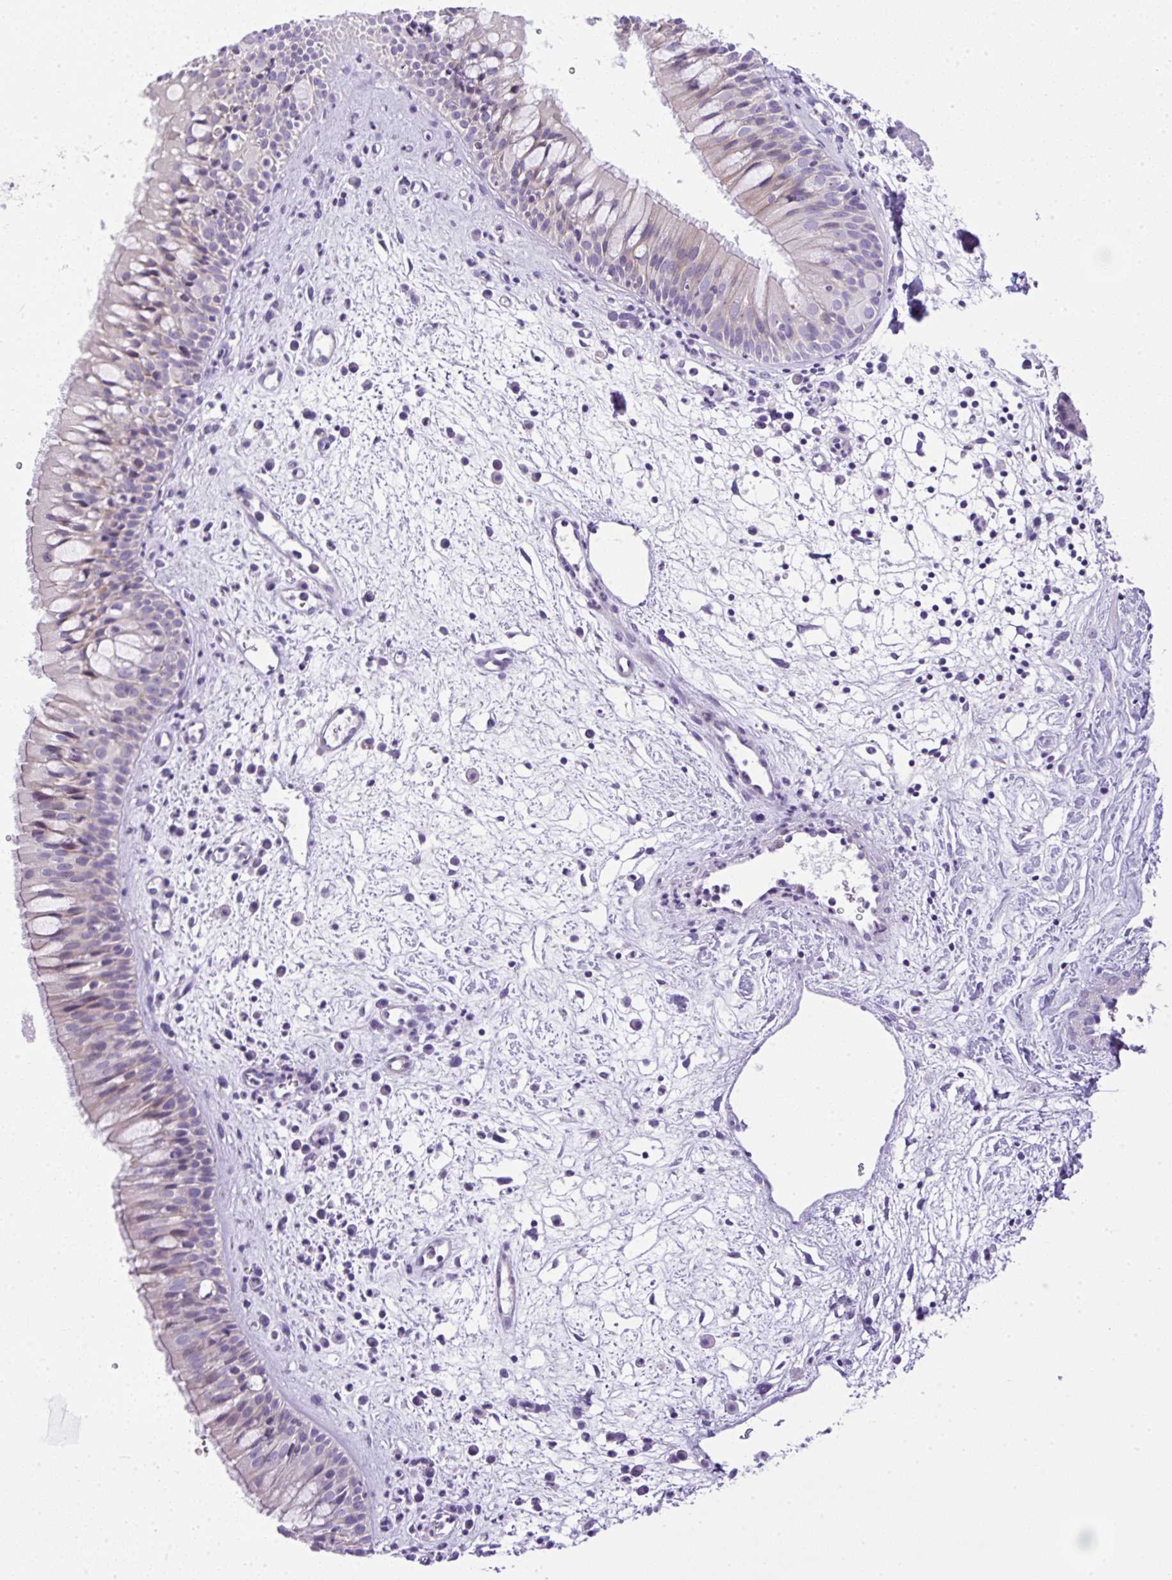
{"staining": {"intensity": "negative", "quantity": "none", "location": "none"}, "tissue": "nasopharynx", "cell_type": "Respiratory epithelial cells", "image_type": "normal", "snomed": [{"axis": "morphology", "description": "Normal tissue, NOS"}, {"axis": "topography", "description": "Nasopharynx"}], "caption": "Immunohistochemistry (IHC) micrograph of unremarkable human nasopharynx stained for a protein (brown), which displays no positivity in respiratory epithelial cells. The staining was performed using DAB (3,3'-diaminobenzidine) to visualize the protein expression in brown, while the nuclei were stained in blue with hematoxylin (Magnification: 20x).", "gene": "NPTN", "patient": {"sex": "male", "age": 65}}